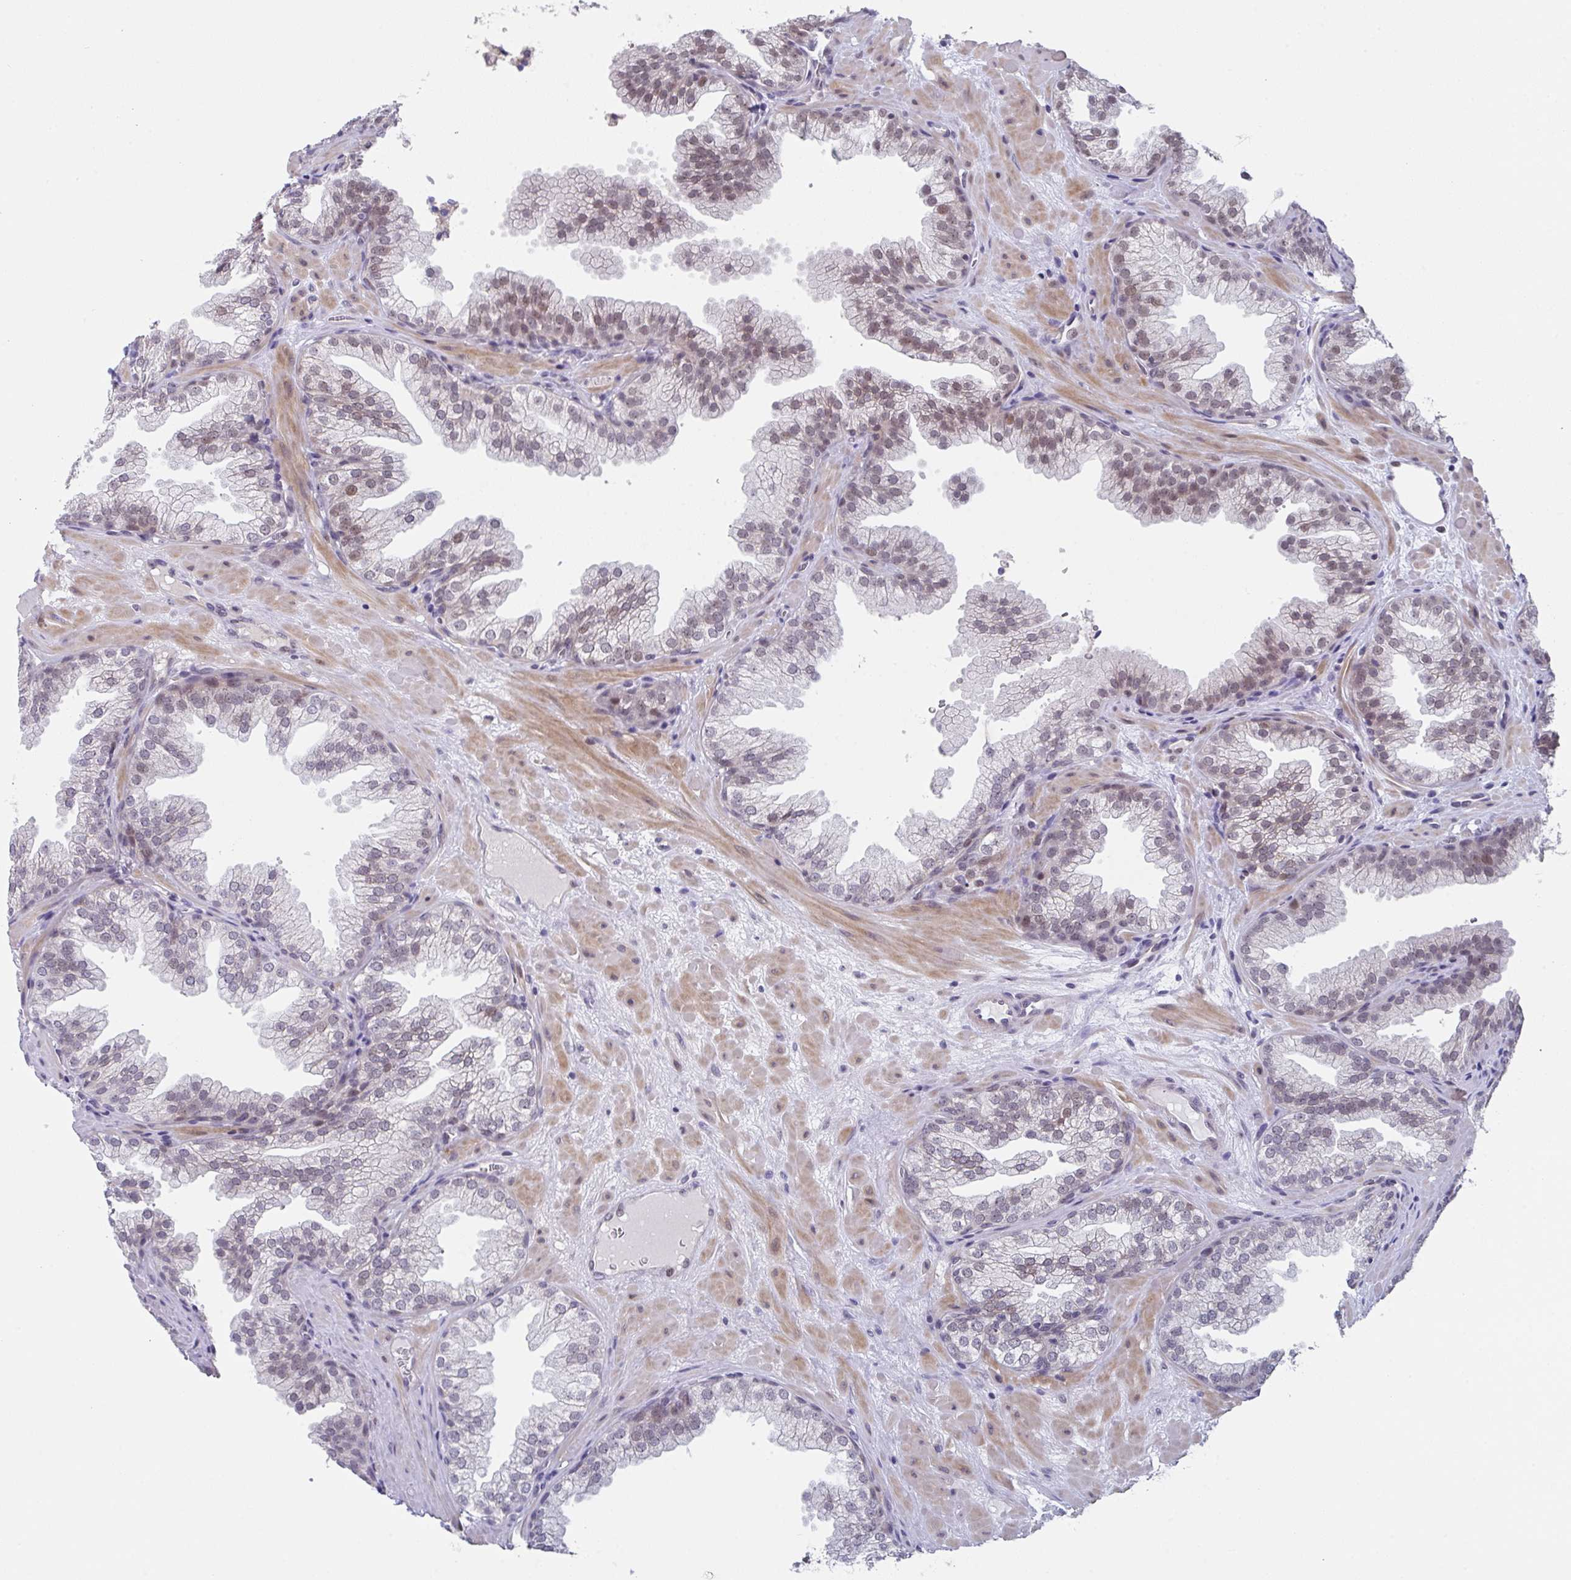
{"staining": {"intensity": "moderate", "quantity": "<25%", "location": "nuclear"}, "tissue": "prostate", "cell_type": "Glandular cells", "image_type": "normal", "snomed": [{"axis": "morphology", "description": "Normal tissue, NOS"}, {"axis": "topography", "description": "Prostate"}], "caption": "The histopathology image demonstrates immunohistochemical staining of unremarkable prostate. There is moderate nuclear positivity is identified in about <25% of glandular cells. The protein is shown in brown color, while the nuclei are stained blue.", "gene": "RBM18", "patient": {"sex": "male", "age": 37}}